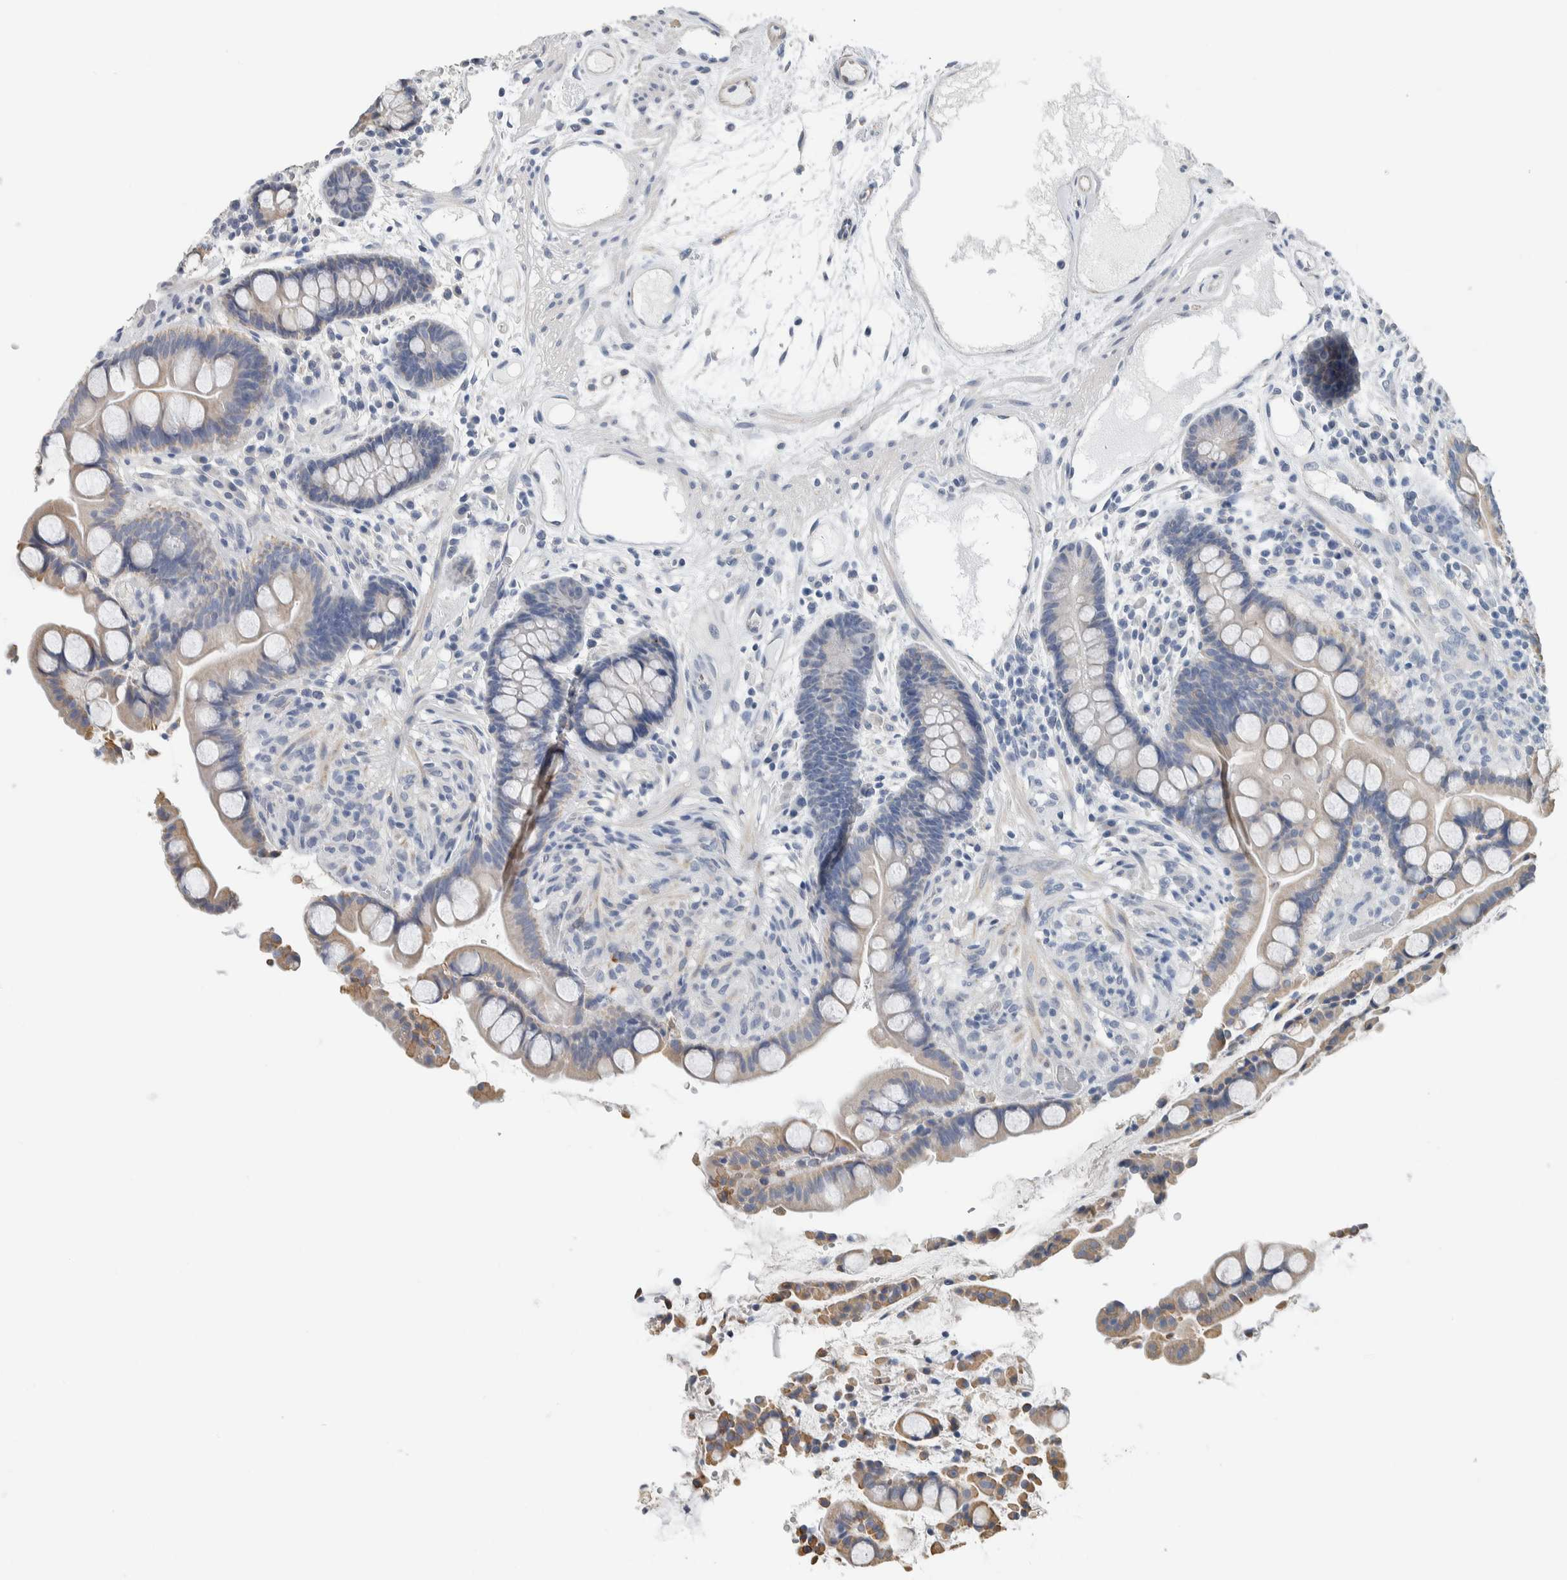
{"staining": {"intensity": "negative", "quantity": "none", "location": "none"}, "tissue": "colon", "cell_type": "Endothelial cells", "image_type": "normal", "snomed": [{"axis": "morphology", "description": "Normal tissue, NOS"}, {"axis": "topography", "description": "Colon"}], "caption": "Immunohistochemistry (IHC) micrograph of unremarkable human colon stained for a protein (brown), which reveals no staining in endothelial cells.", "gene": "NEFM", "patient": {"sex": "male", "age": 73}}